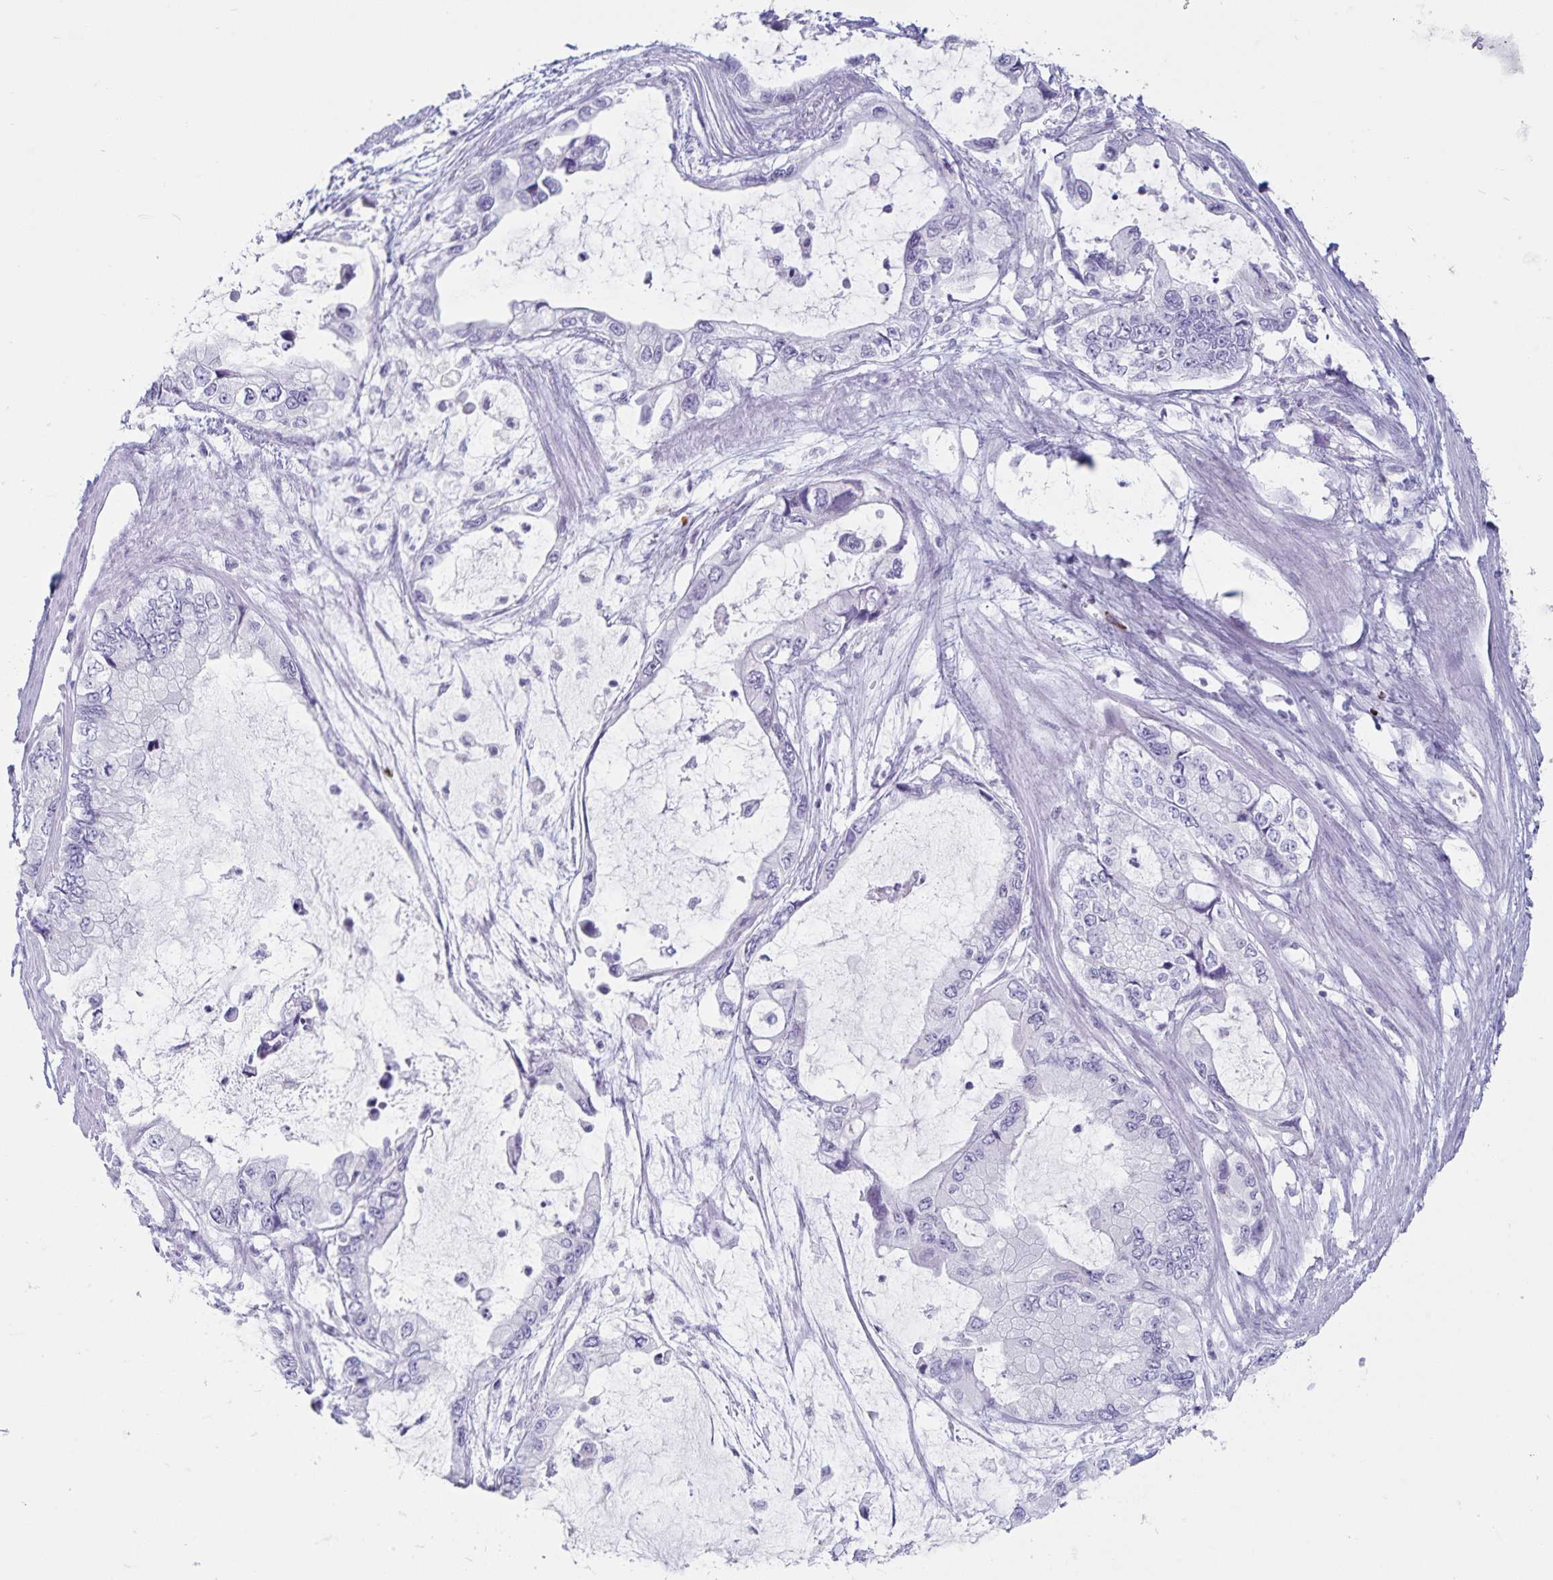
{"staining": {"intensity": "negative", "quantity": "none", "location": "none"}, "tissue": "stomach cancer", "cell_type": "Tumor cells", "image_type": "cancer", "snomed": [{"axis": "morphology", "description": "Adenocarcinoma, NOS"}, {"axis": "topography", "description": "Pancreas"}, {"axis": "topography", "description": "Stomach, upper"}, {"axis": "topography", "description": "Stomach"}], "caption": "A micrograph of stomach cancer stained for a protein reveals no brown staining in tumor cells. The staining is performed using DAB (3,3'-diaminobenzidine) brown chromogen with nuclei counter-stained in using hematoxylin.", "gene": "GNLY", "patient": {"sex": "male", "age": 77}}